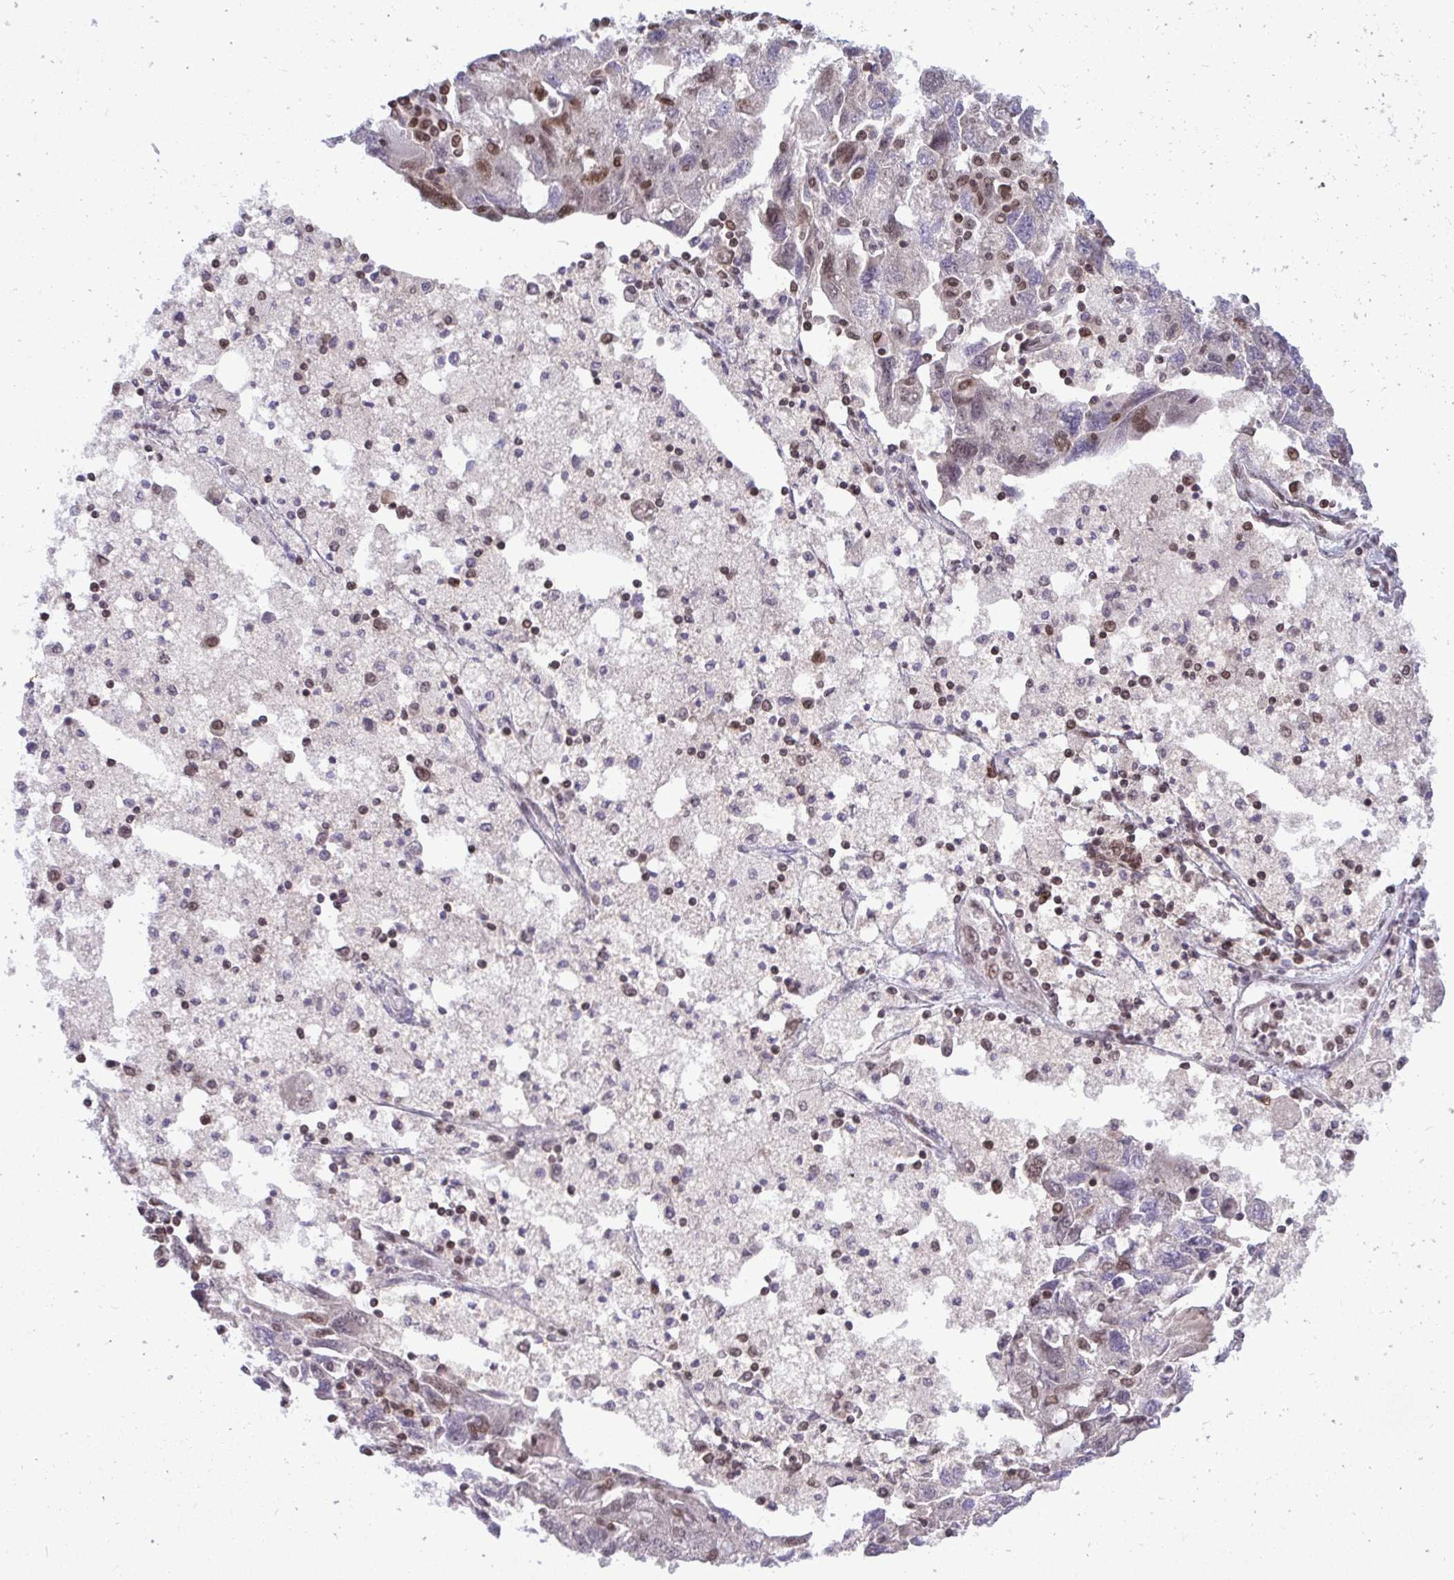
{"staining": {"intensity": "moderate", "quantity": "<25%", "location": "nuclear"}, "tissue": "ovarian cancer", "cell_type": "Tumor cells", "image_type": "cancer", "snomed": [{"axis": "morphology", "description": "Carcinoma, NOS"}, {"axis": "morphology", "description": "Cystadenocarcinoma, serous, NOS"}, {"axis": "topography", "description": "Ovary"}], "caption": "Ovarian cancer (carcinoma) stained for a protein reveals moderate nuclear positivity in tumor cells.", "gene": "JPT1", "patient": {"sex": "female", "age": 69}}